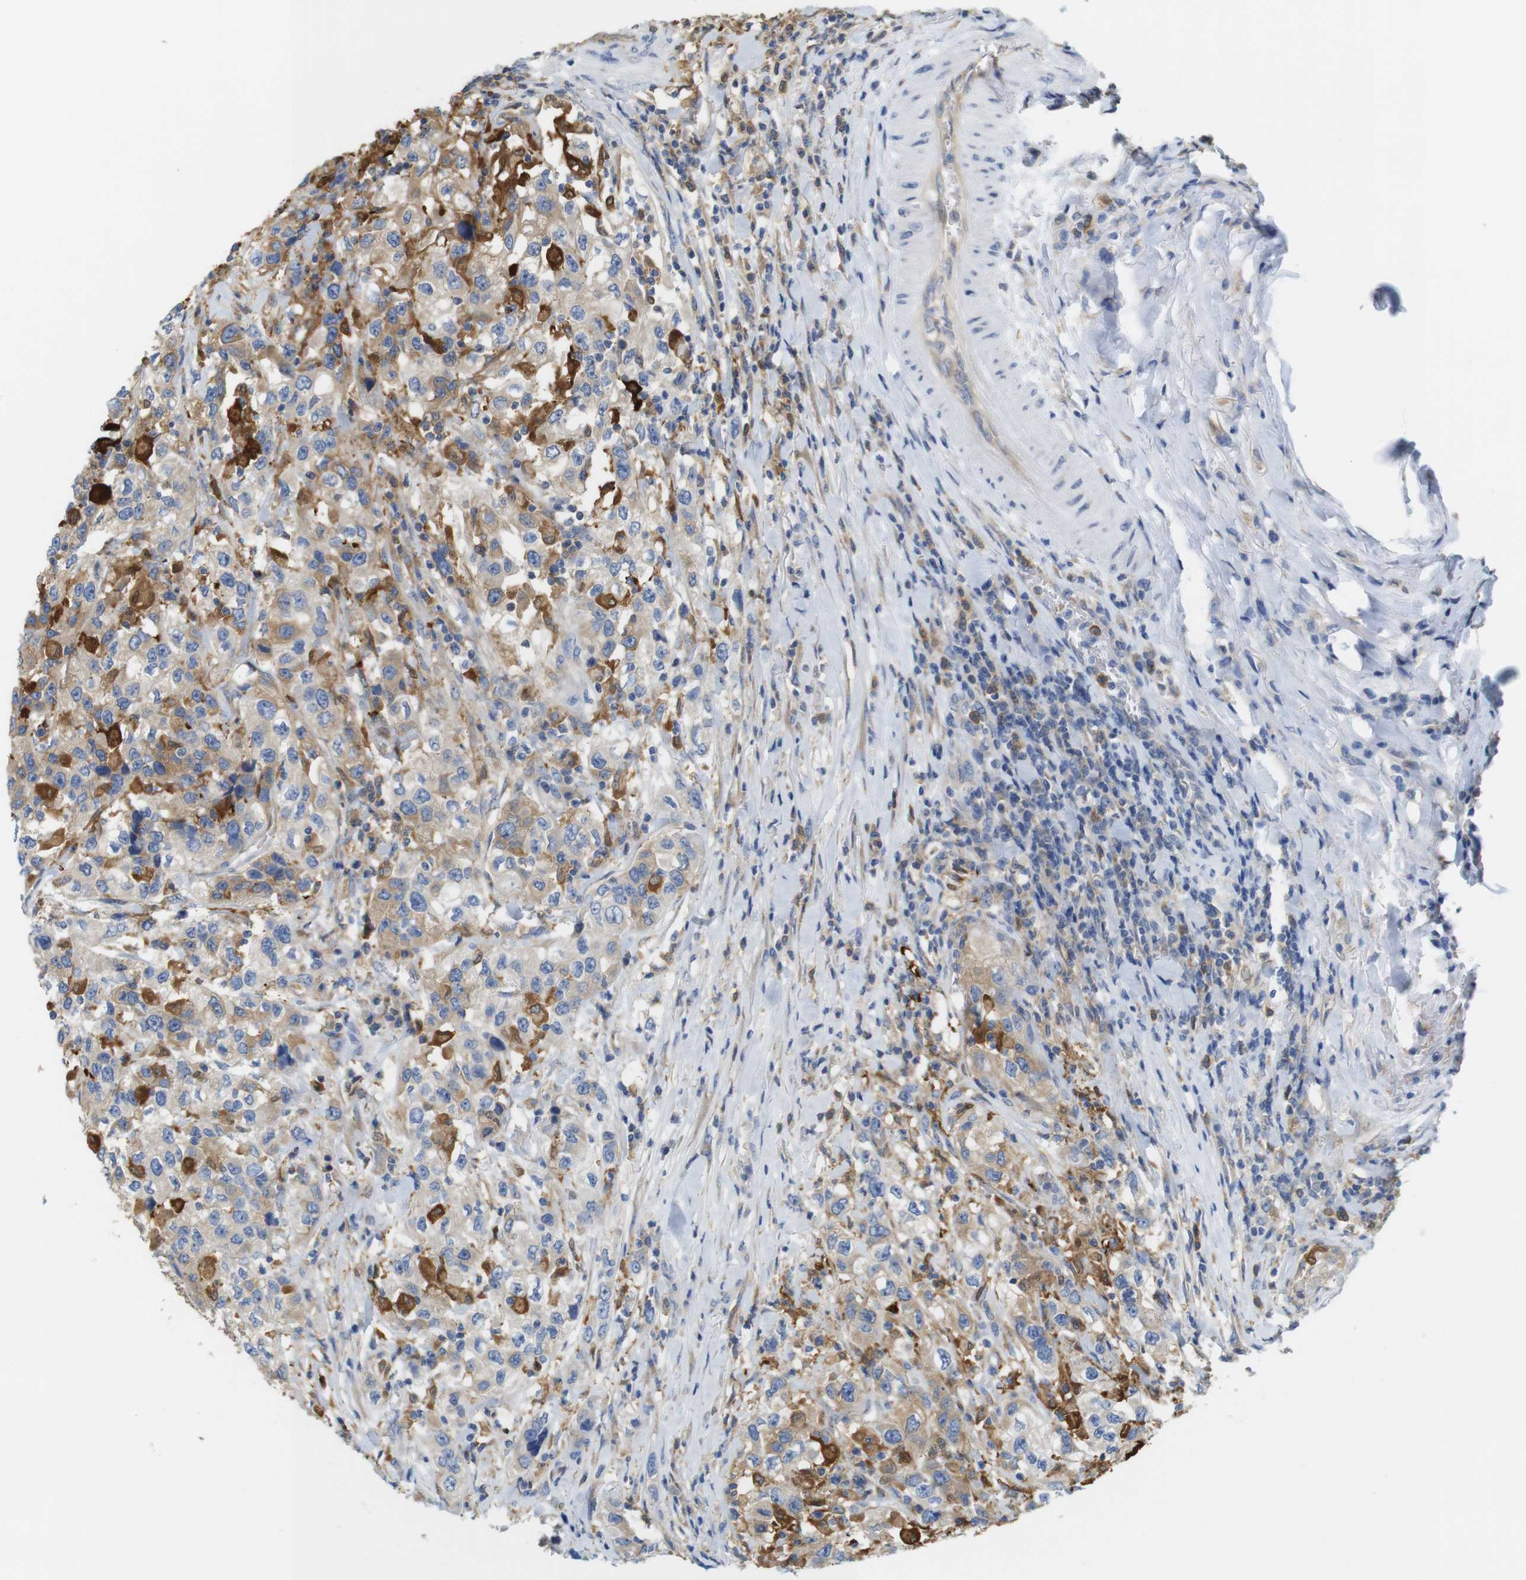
{"staining": {"intensity": "weak", "quantity": "25%-75%", "location": "cytoplasmic/membranous"}, "tissue": "urothelial cancer", "cell_type": "Tumor cells", "image_type": "cancer", "snomed": [{"axis": "morphology", "description": "Urothelial carcinoma, High grade"}, {"axis": "topography", "description": "Urinary bladder"}], "caption": "Brown immunohistochemical staining in urothelial cancer demonstrates weak cytoplasmic/membranous expression in about 25%-75% of tumor cells. (Stains: DAB in brown, nuclei in blue, Microscopy: brightfield microscopy at high magnification).", "gene": "NEBL", "patient": {"sex": "female", "age": 80}}